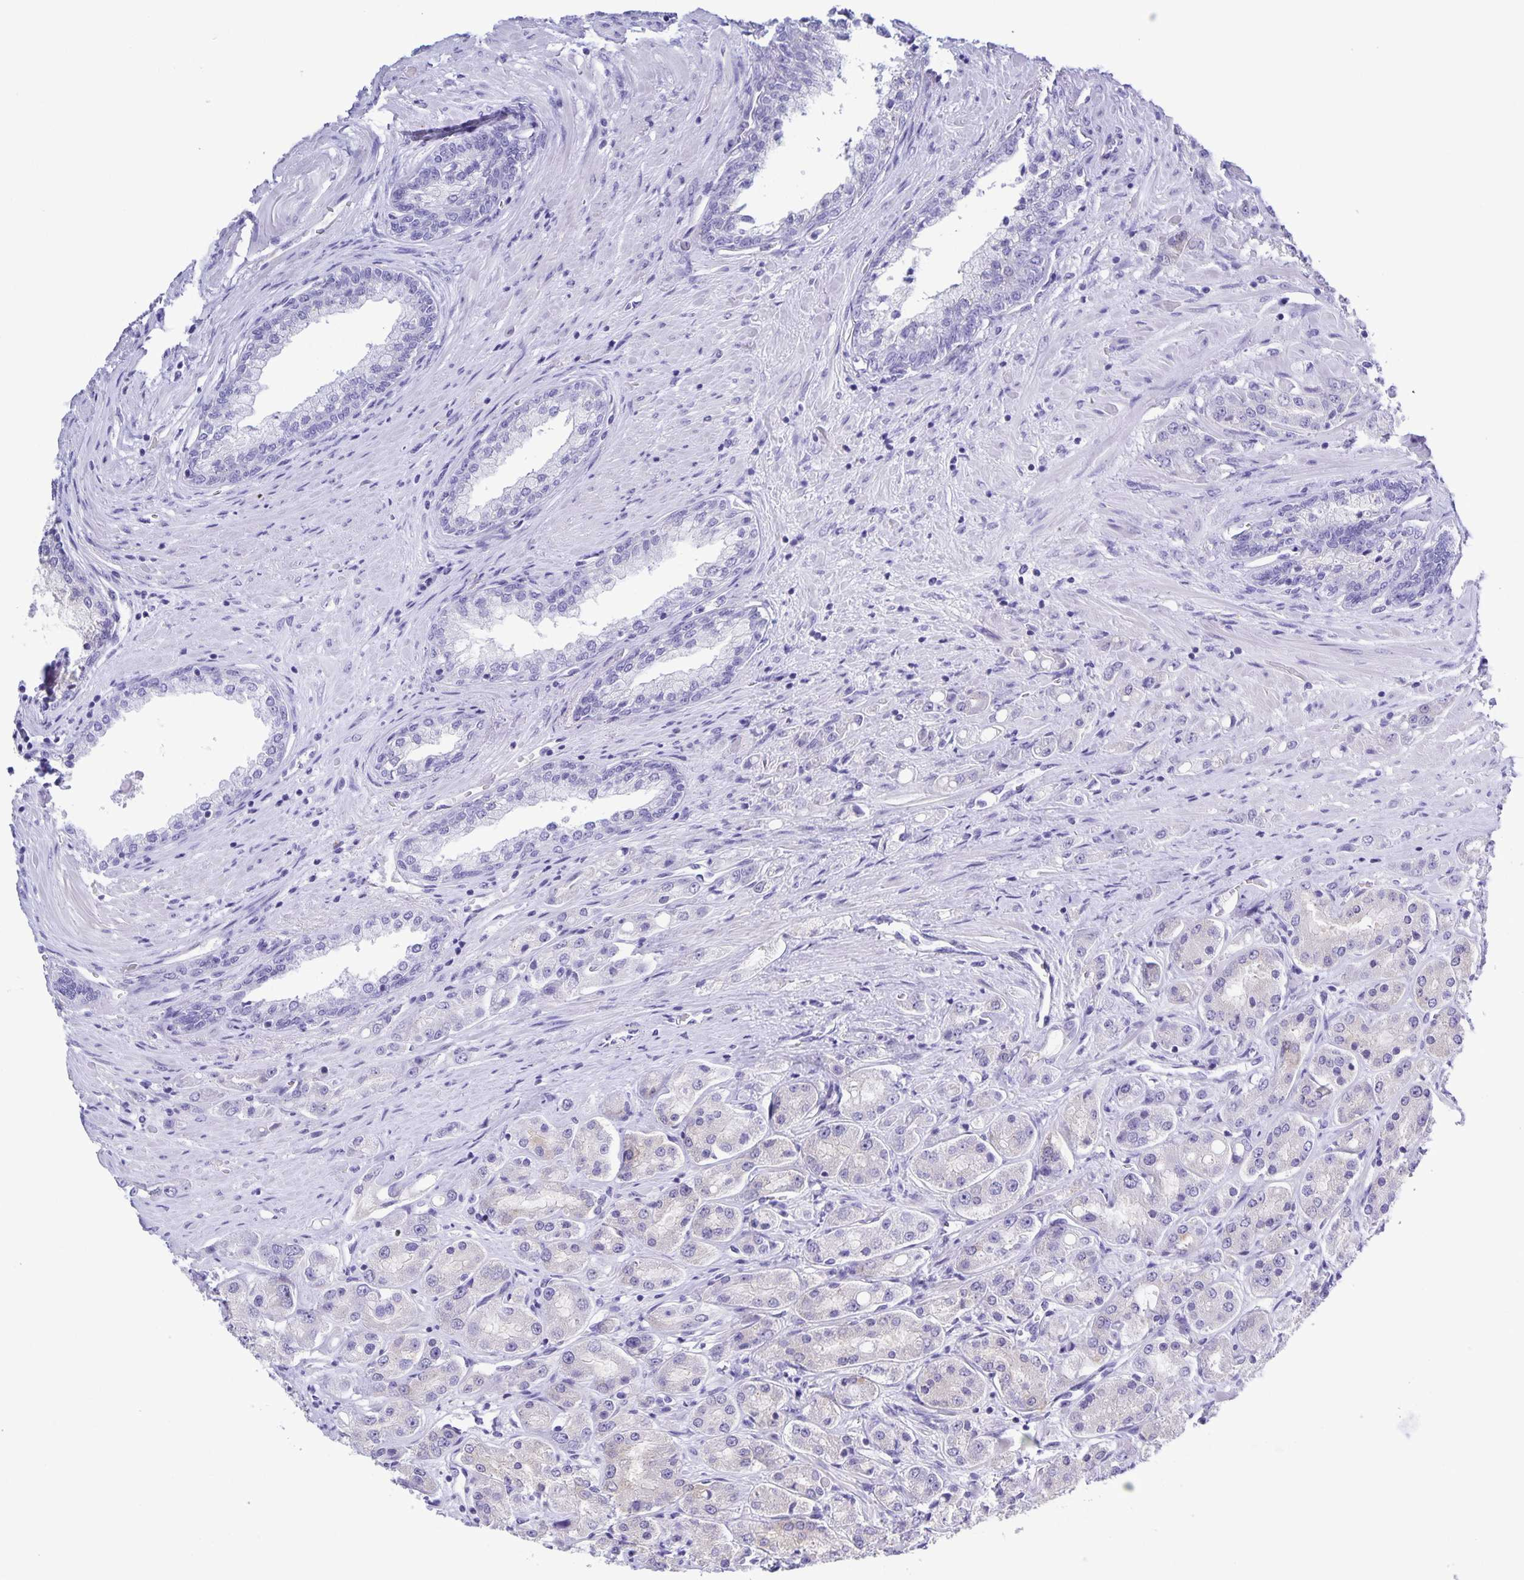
{"staining": {"intensity": "negative", "quantity": "none", "location": "none"}, "tissue": "prostate cancer", "cell_type": "Tumor cells", "image_type": "cancer", "snomed": [{"axis": "morphology", "description": "Adenocarcinoma, High grade"}, {"axis": "topography", "description": "Prostate"}], "caption": "IHC micrograph of neoplastic tissue: adenocarcinoma (high-grade) (prostate) stained with DAB (3,3'-diaminobenzidine) shows no significant protein positivity in tumor cells. The staining is performed using DAB (3,3'-diaminobenzidine) brown chromogen with nuclei counter-stained in using hematoxylin.", "gene": "UBQLN3", "patient": {"sex": "male", "age": 67}}